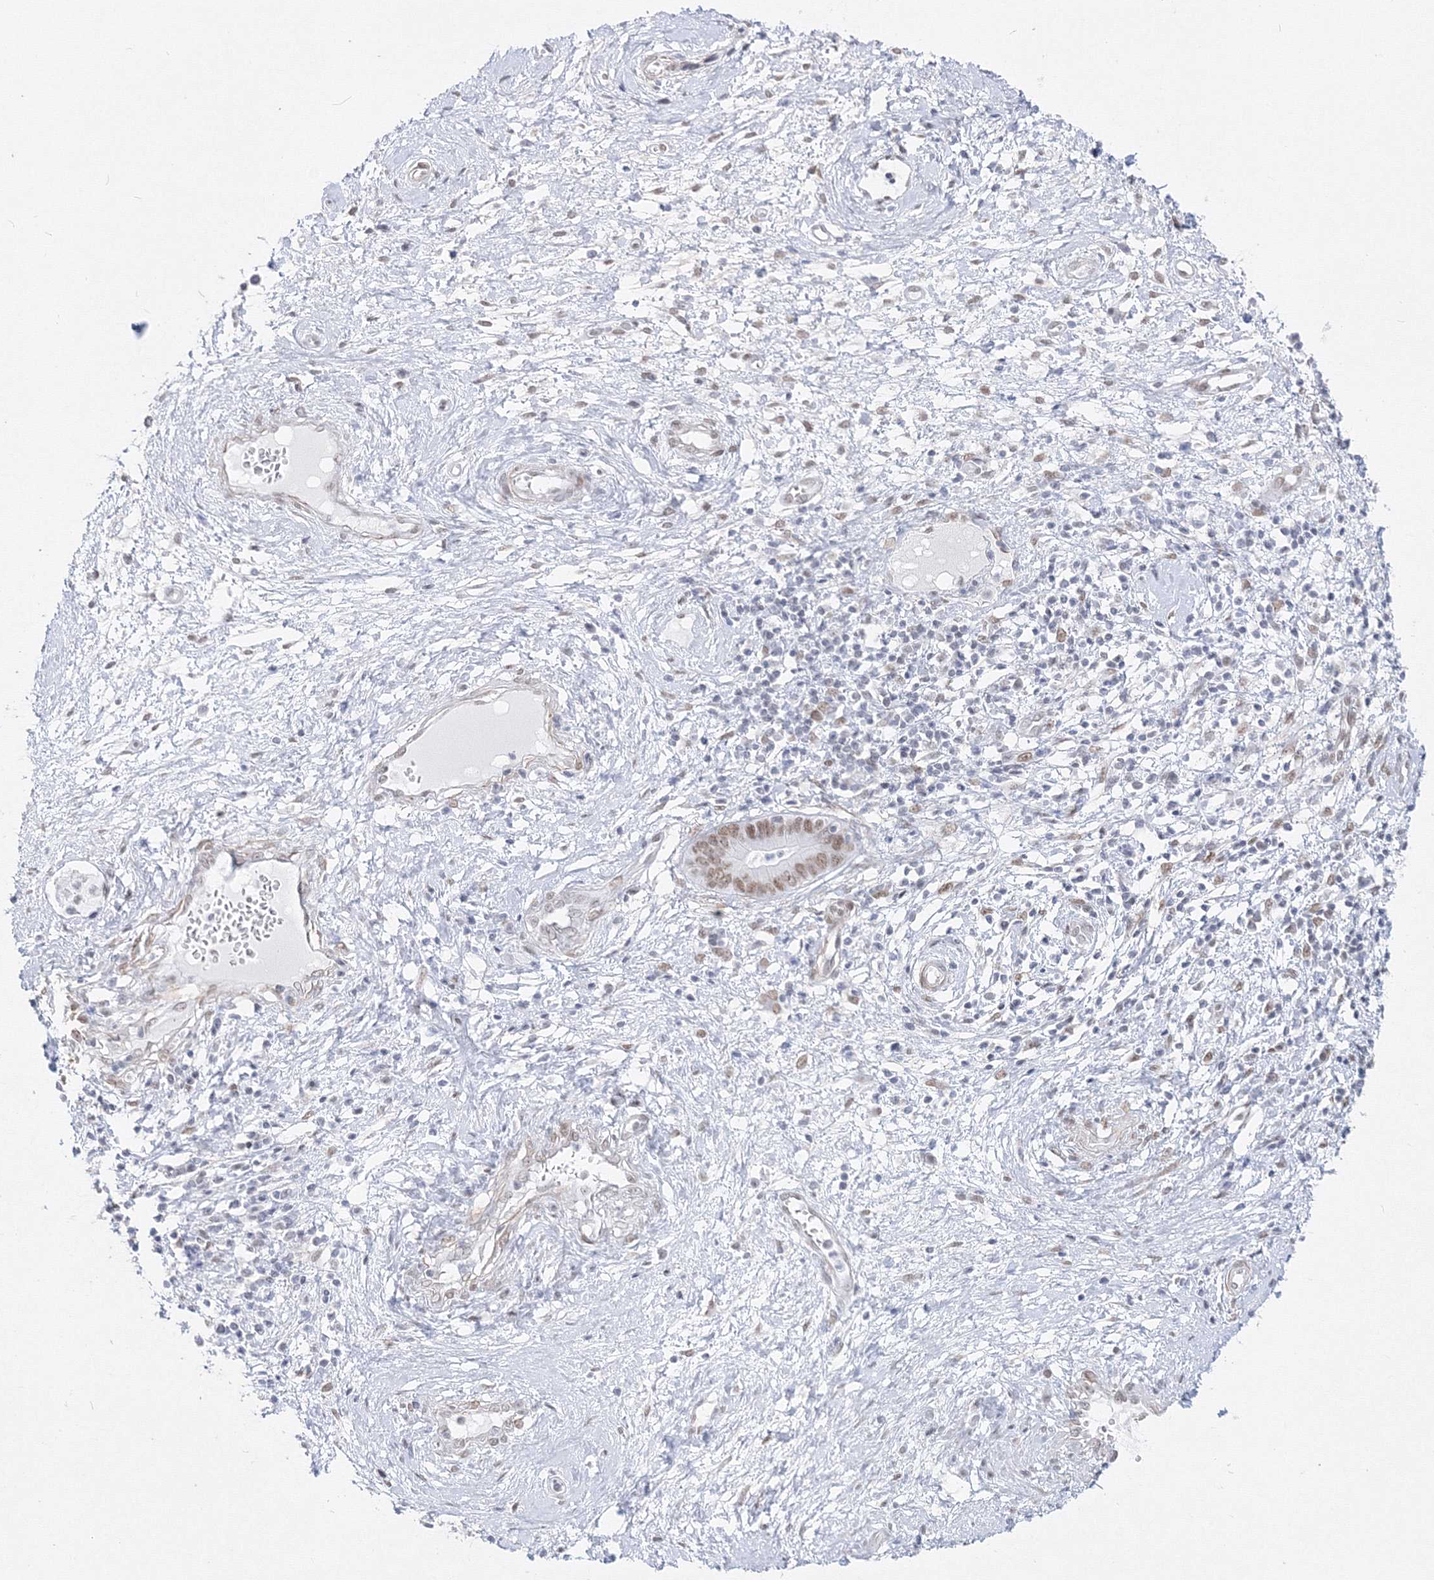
{"staining": {"intensity": "weak", "quantity": "25%-75%", "location": "nuclear"}, "tissue": "cervical cancer", "cell_type": "Tumor cells", "image_type": "cancer", "snomed": [{"axis": "morphology", "description": "Adenocarcinoma, NOS"}, {"axis": "topography", "description": "Cervix"}], "caption": "High-power microscopy captured an IHC histopathology image of adenocarcinoma (cervical), revealing weak nuclear expression in approximately 25%-75% of tumor cells.", "gene": "ZNF638", "patient": {"sex": "female", "age": 44}}